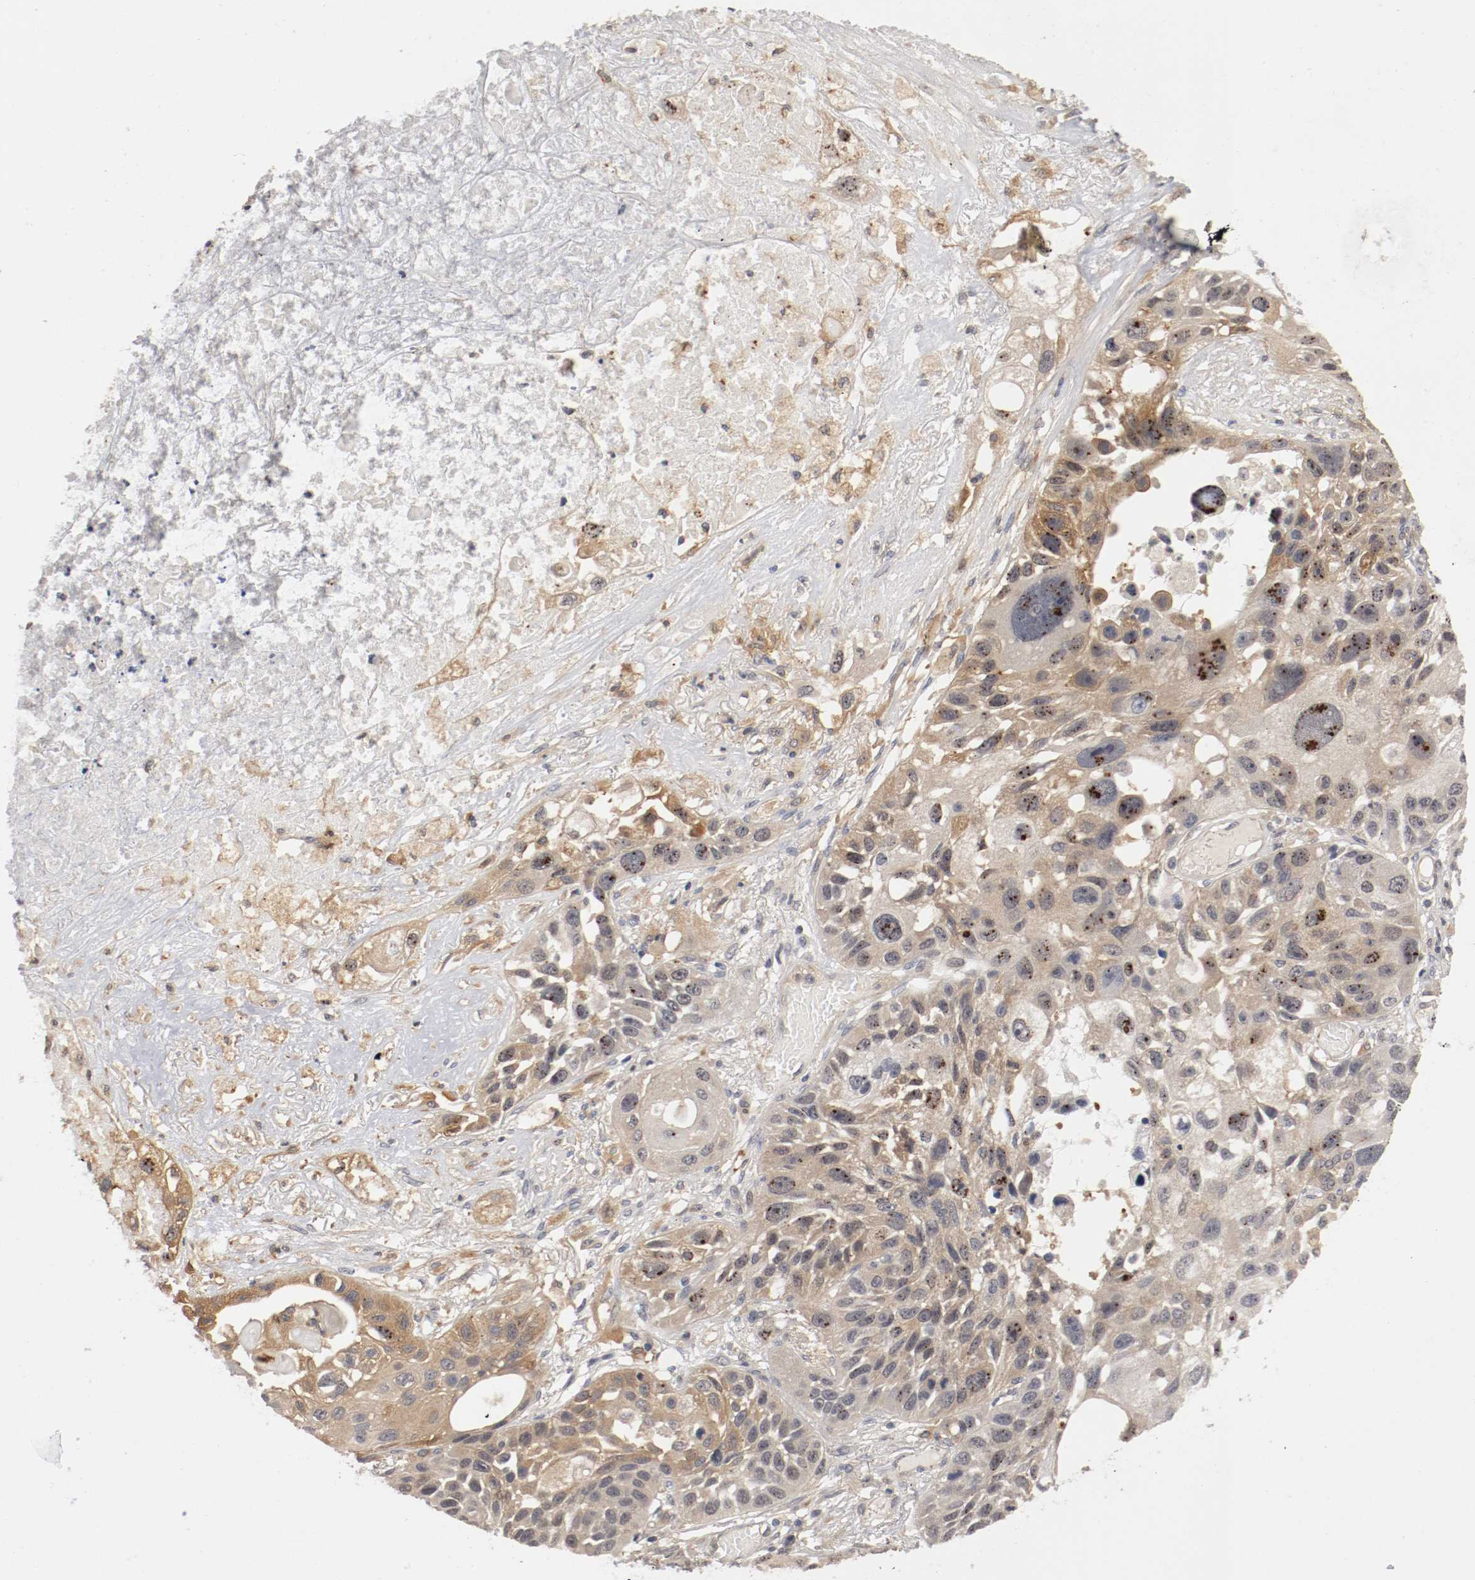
{"staining": {"intensity": "weak", "quantity": "25%-75%", "location": "cytoplasmic/membranous,nuclear"}, "tissue": "lung cancer", "cell_type": "Tumor cells", "image_type": "cancer", "snomed": [{"axis": "morphology", "description": "Squamous cell carcinoma, NOS"}, {"axis": "topography", "description": "Lung"}], "caption": "Immunohistochemistry (IHC) of squamous cell carcinoma (lung) shows low levels of weak cytoplasmic/membranous and nuclear staining in about 25%-75% of tumor cells.", "gene": "RBM23", "patient": {"sex": "male", "age": 71}}